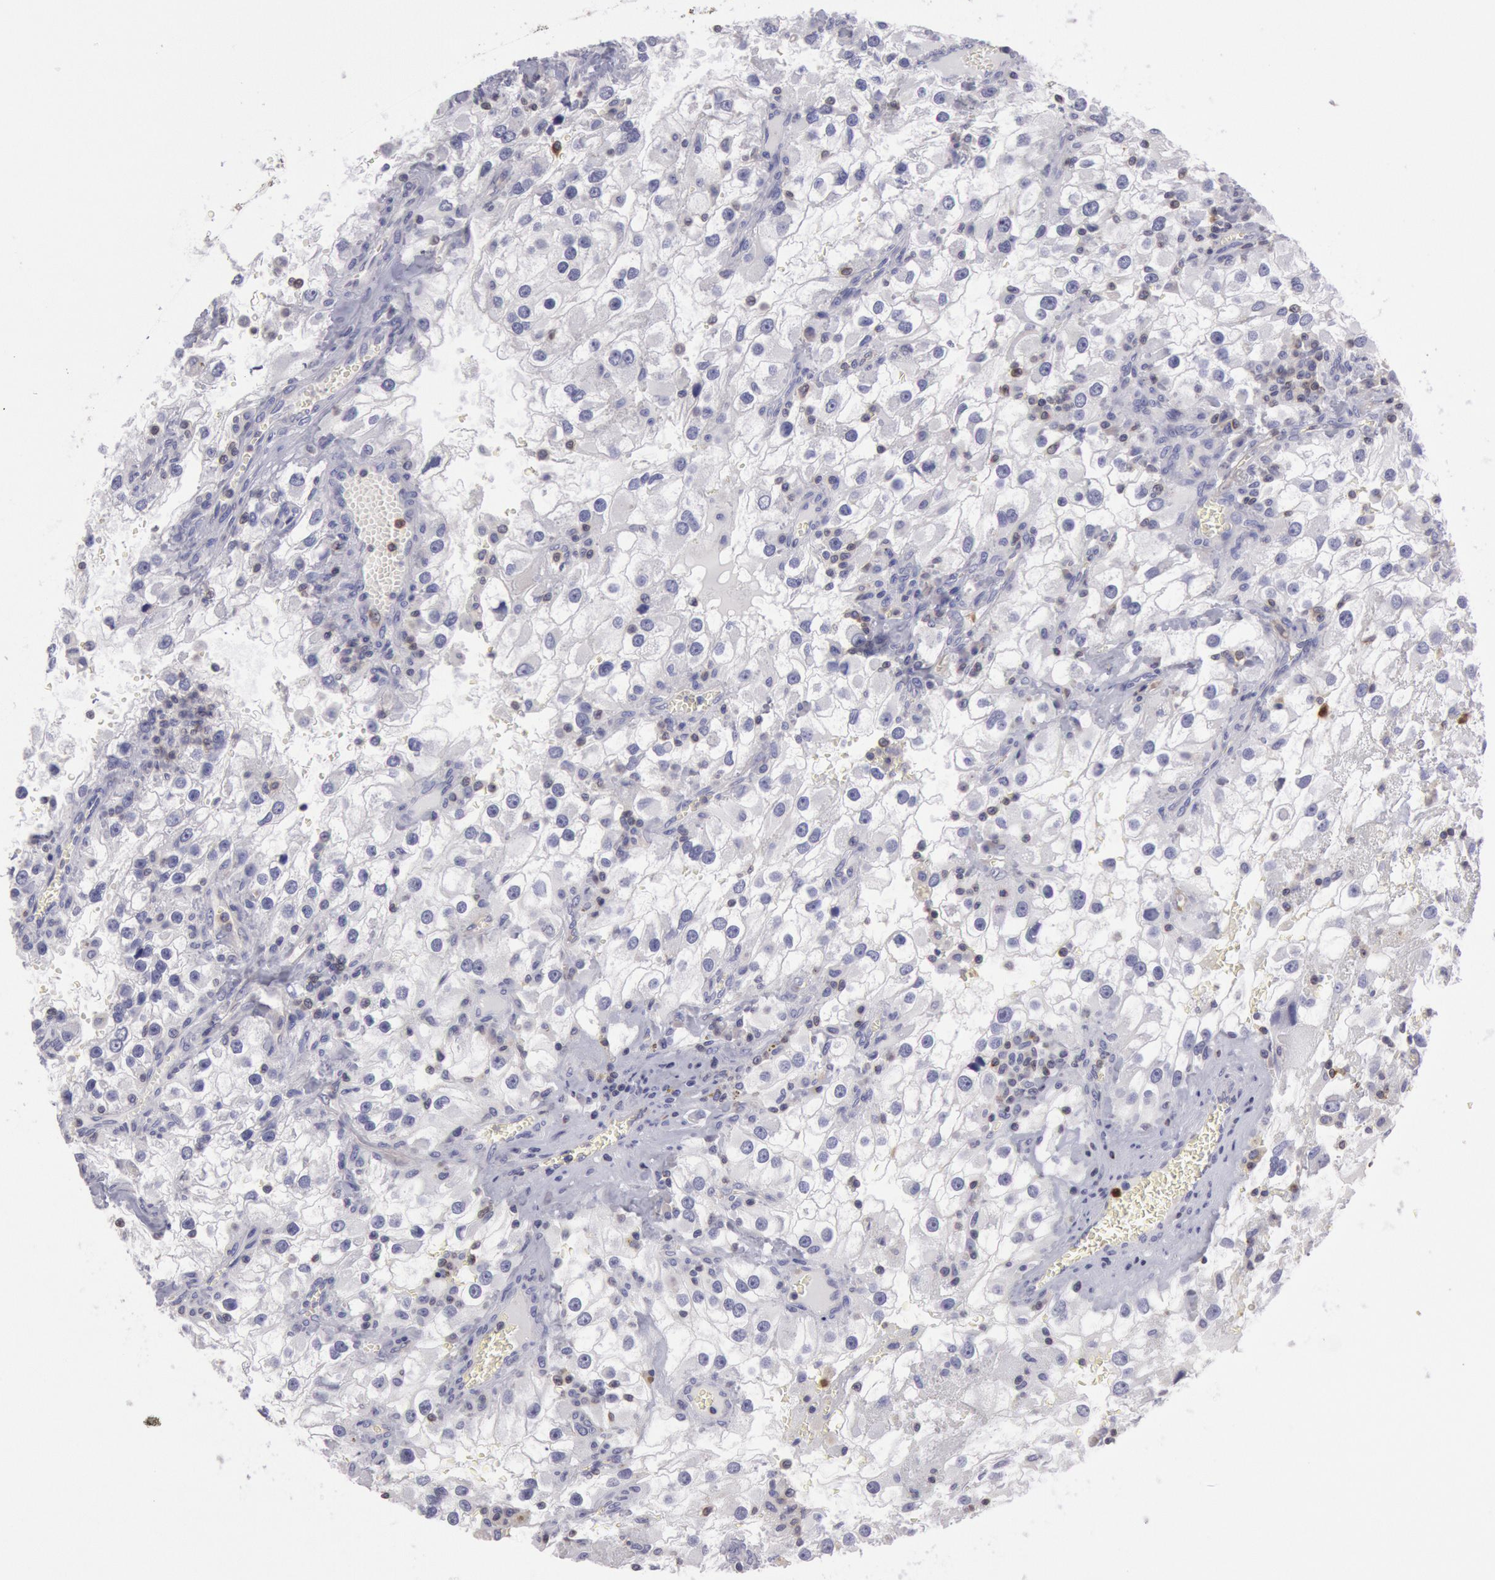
{"staining": {"intensity": "negative", "quantity": "none", "location": "none"}, "tissue": "renal cancer", "cell_type": "Tumor cells", "image_type": "cancer", "snomed": [{"axis": "morphology", "description": "Adenocarcinoma, NOS"}, {"axis": "topography", "description": "Kidney"}], "caption": "DAB (3,3'-diaminobenzidine) immunohistochemical staining of renal cancer (adenocarcinoma) shows no significant expression in tumor cells.", "gene": "RAB27A", "patient": {"sex": "female", "age": 52}}